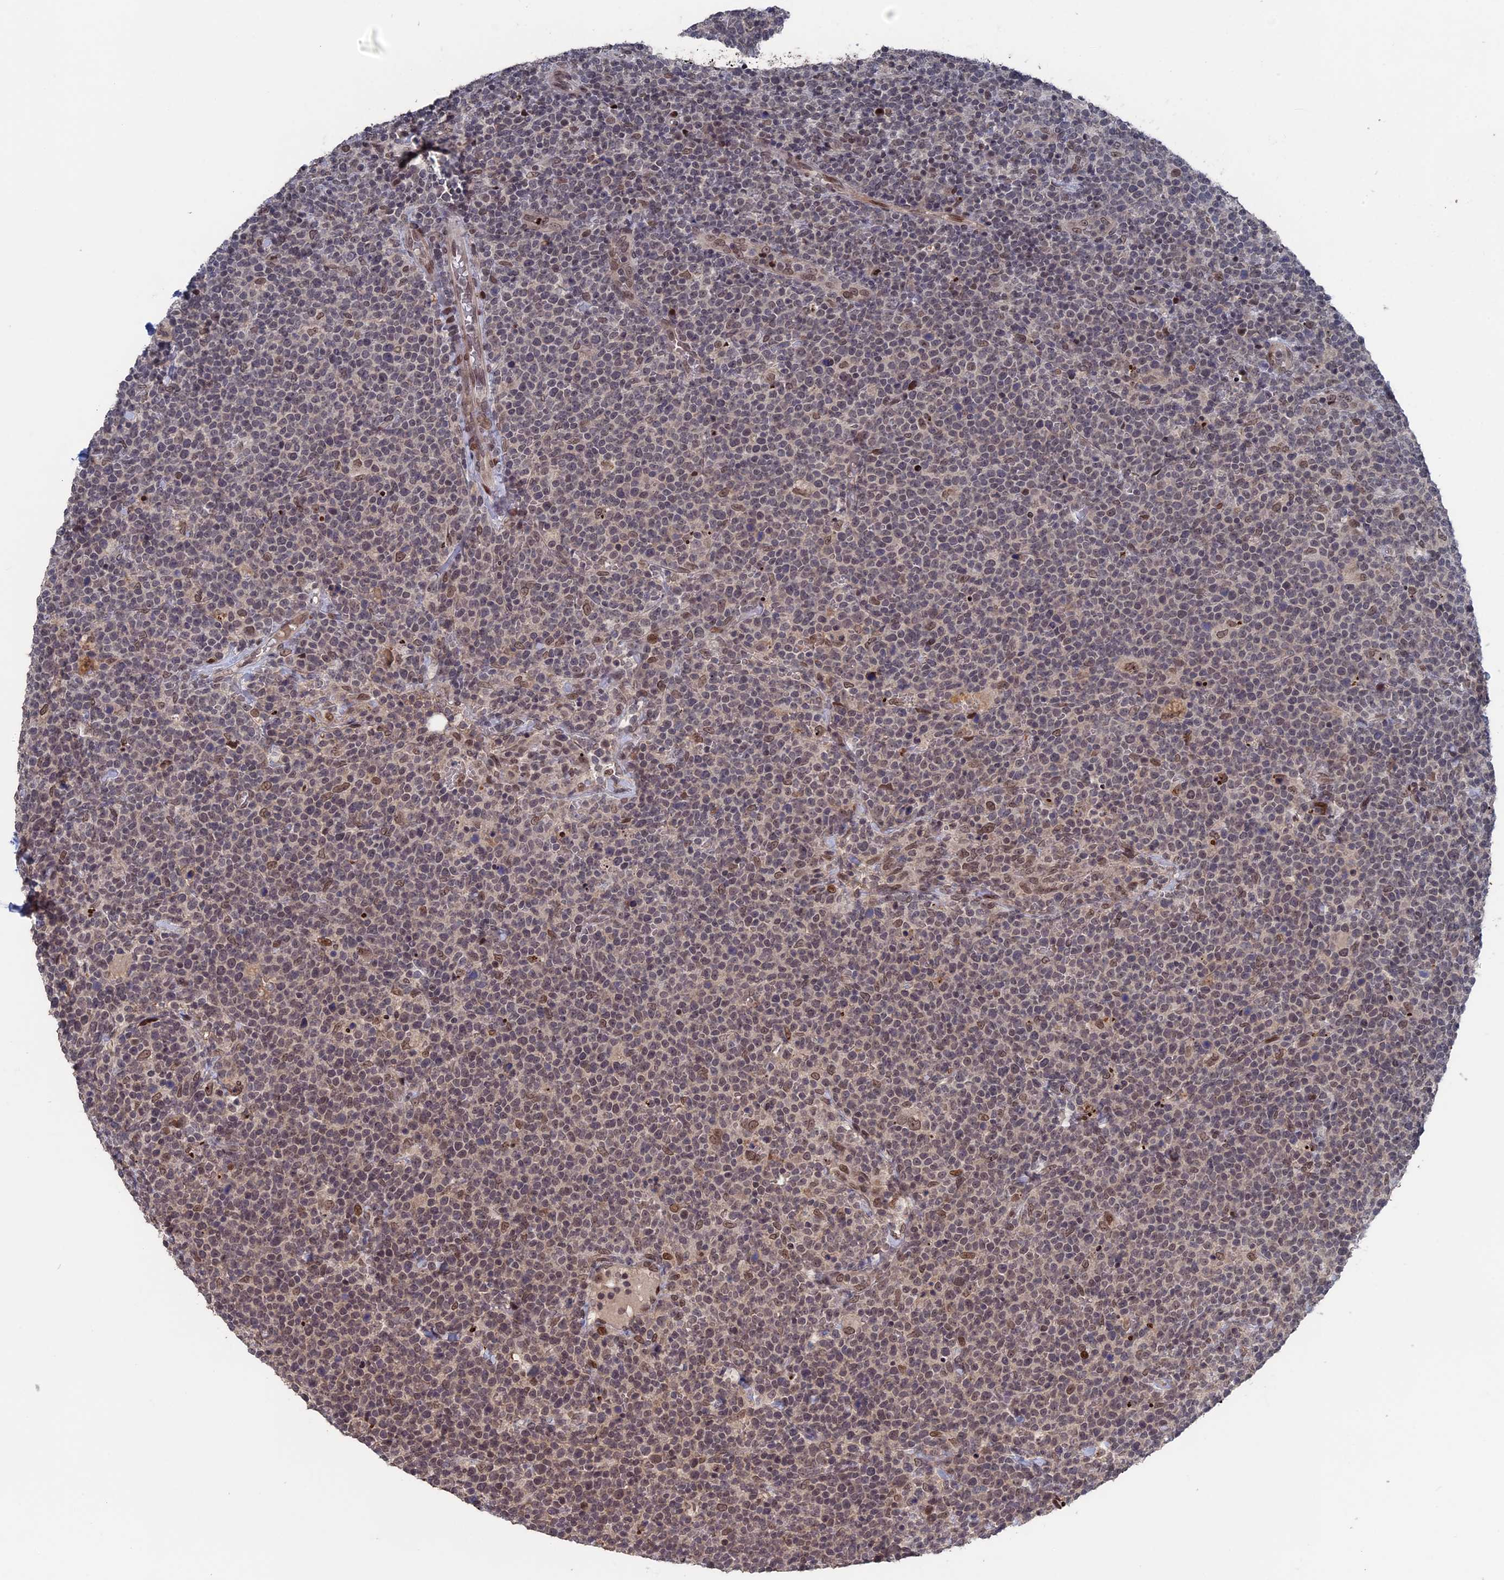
{"staining": {"intensity": "weak", "quantity": "25%-75%", "location": "nuclear"}, "tissue": "lymphoma", "cell_type": "Tumor cells", "image_type": "cancer", "snomed": [{"axis": "morphology", "description": "Malignant lymphoma, non-Hodgkin's type, High grade"}, {"axis": "topography", "description": "Lymph node"}], "caption": "A micrograph of malignant lymphoma, non-Hodgkin's type (high-grade) stained for a protein reveals weak nuclear brown staining in tumor cells. The protein of interest is stained brown, and the nuclei are stained in blue (DAB IHC with brightfield microscopy, high magnification).", "gene": "NR2C2AP", "patient": {"sex": "male", "age": 61}}